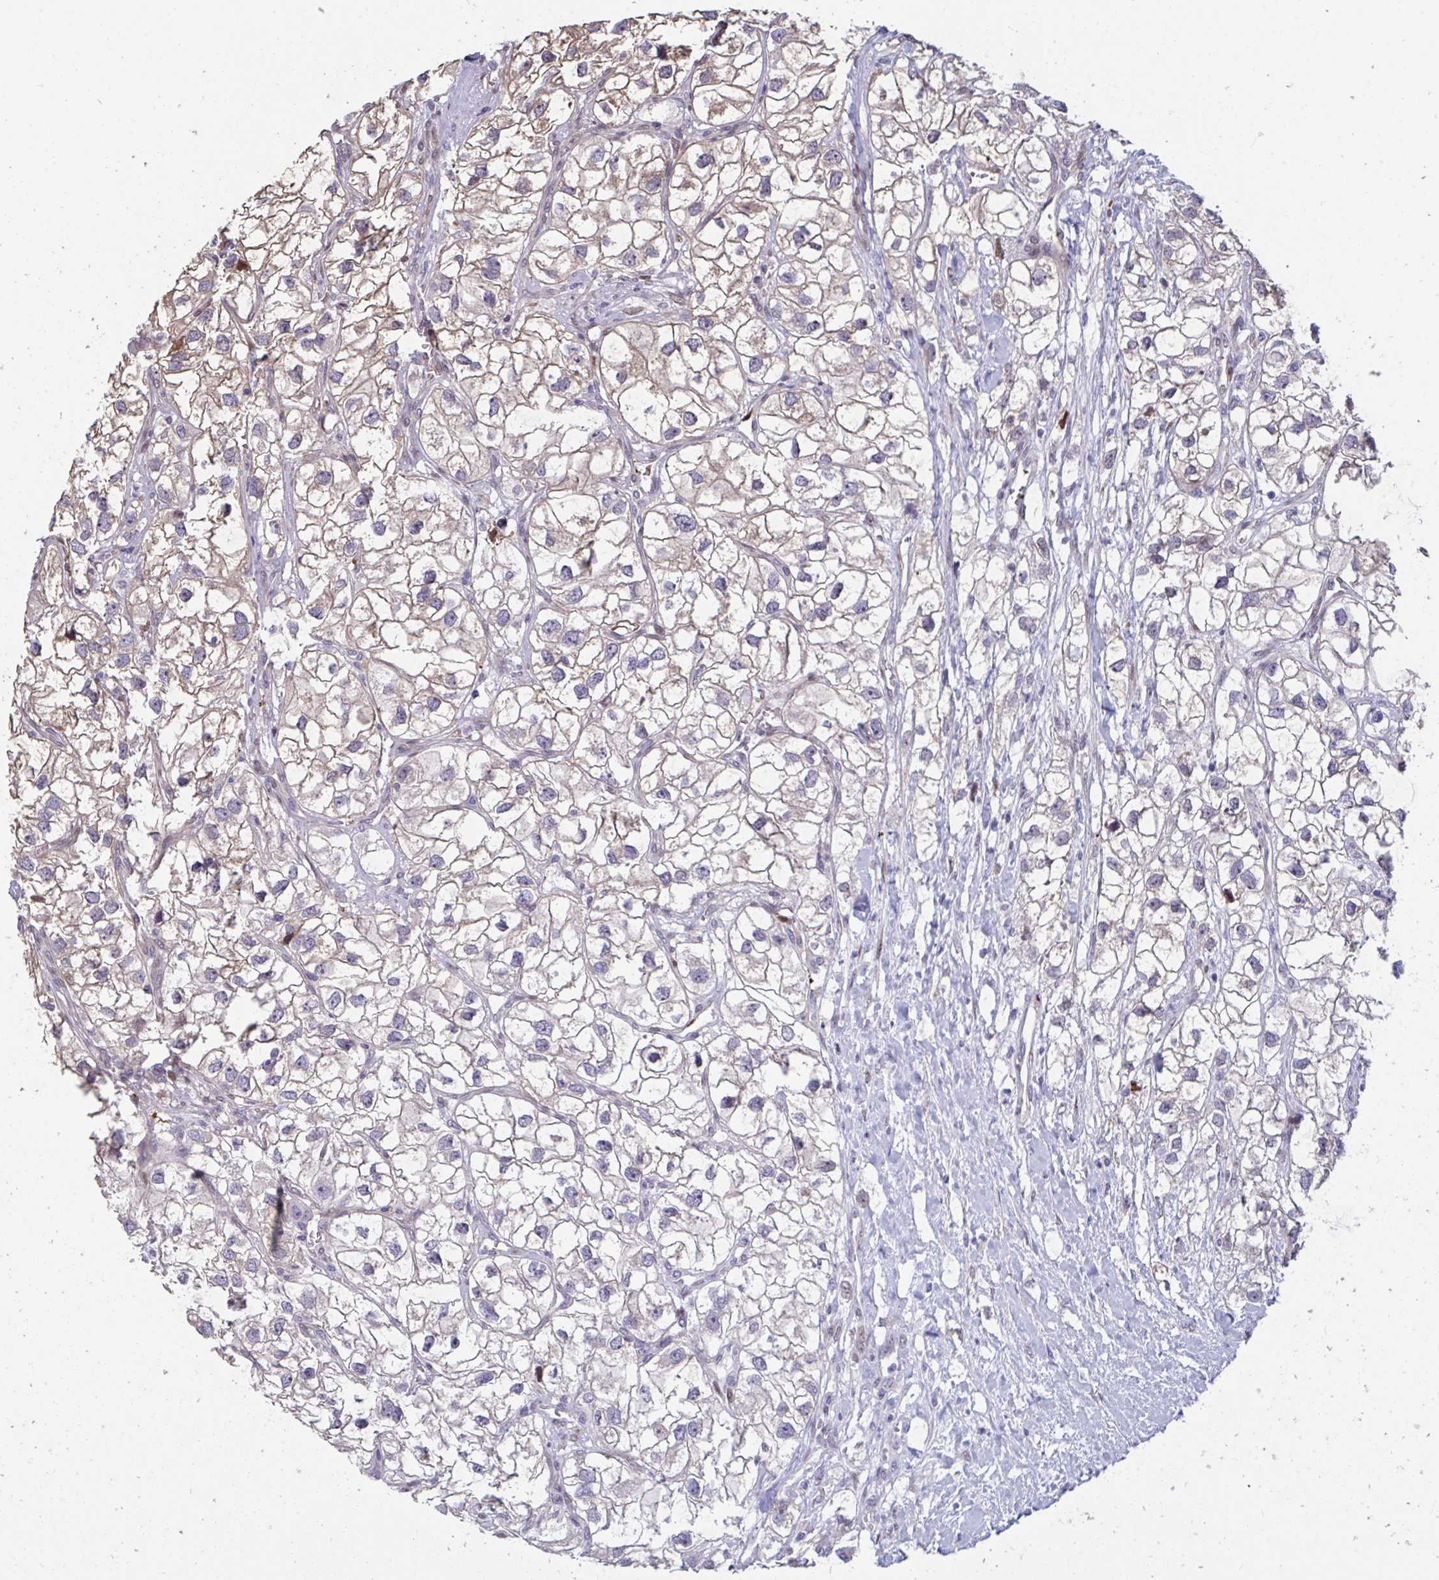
{"staining": {"intensity": "weak", "quantity": "25%-75%", "location": "cytoplasmic/membranous"}, "tissue": "renal cancer", "cell_type": "Tumor cells", "image_type": "cancer", "snomed": [{"axis": "morphology", "description": "Adenocarcinoma, NOS"}, {"axis": "topography", "description": "Kidney"}], "caption": "A brown stain highlights weak cytoplasmic/membranous expression of a protein in human renal cancer tumor cells. The staining is performed using DAB brown chromogen to label protein expression. The nuclei are counter-stained blue using hematoxylin.", "gene": "PELI2", "patient": {"sex": "male", "age": 59}}